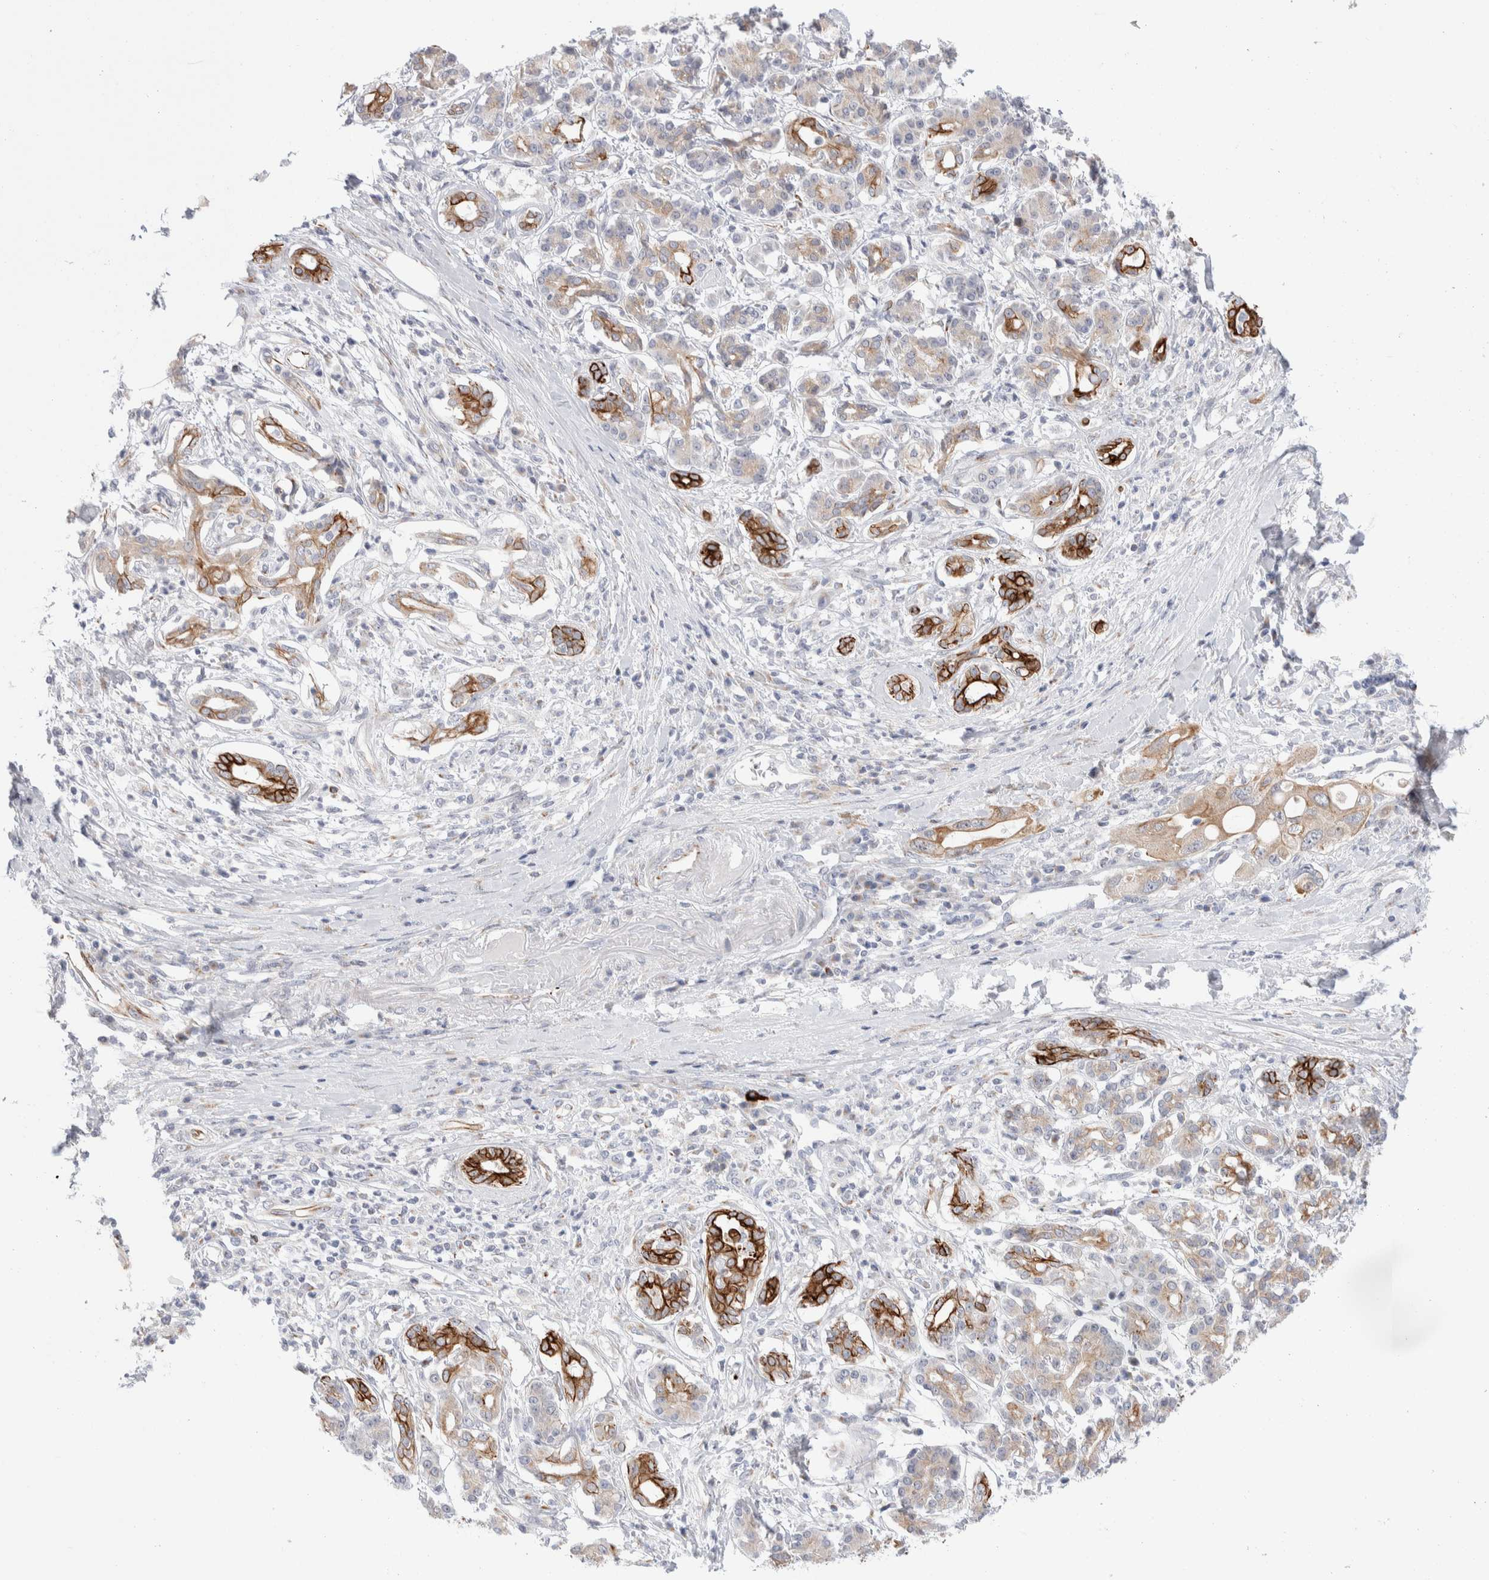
{"staining": {"intensity": "strong", "quantity": "25%-75%", "location": "cytoplasmic/membranous"}, "tissue": "pancreatic cancer", "cell_type": "Tumor cells", "image_type": "cancer", "snomed": [{"axis": "morphology", "description": "Adenocarcinoma, NOS"}, {"axis": "topography", "description": "Pancreas"}], "caption": "Pancreatic cancer stained with a brown dye shows strong cytoplasmic/membranous positive expression in approximately 25%-75% of tumor cells.", "gene": "C1orf112", "patient": {"sex": "female", "age": 56}}